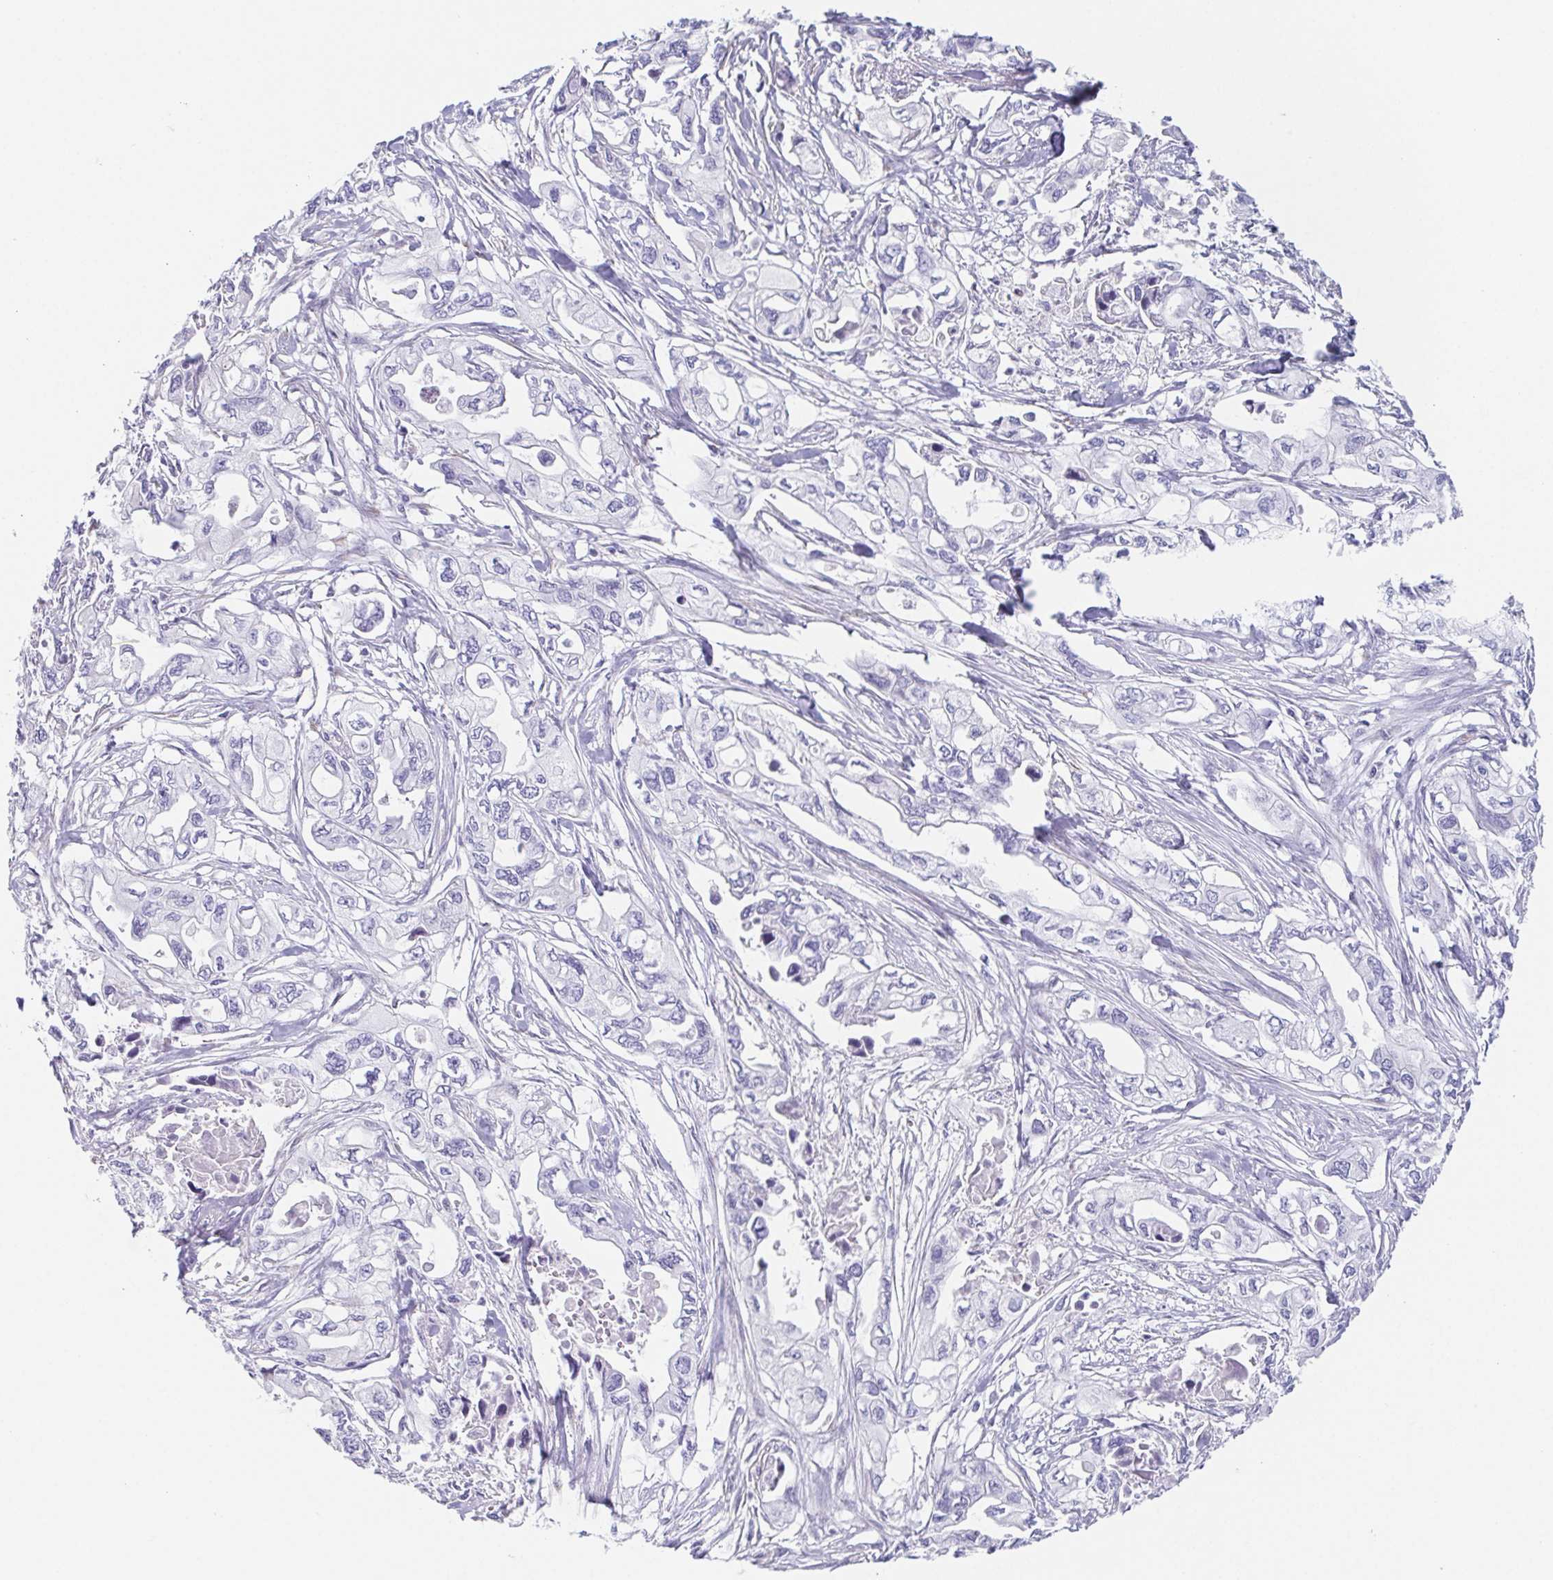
{"staining": {"intensity": "negative", "quantity": "none", "location": "none"}, "tissue": "pancreatic cancer", "cell_type": "Tumor cells", "image_type": "cancer", "snomed": [{"axis": "morphology", "description": "Adenocarcinoma, NOS"}, {"axis": "topography", "description": "Pancreas"}], "caption": "IHC histopathology image of human adenocarcinoma (pancreatic) stained for a protein (brown), which exhibits no expression in tumor cells.", "gene": "HDGFL1", "patient": {"sex": "male", "age": 68}}